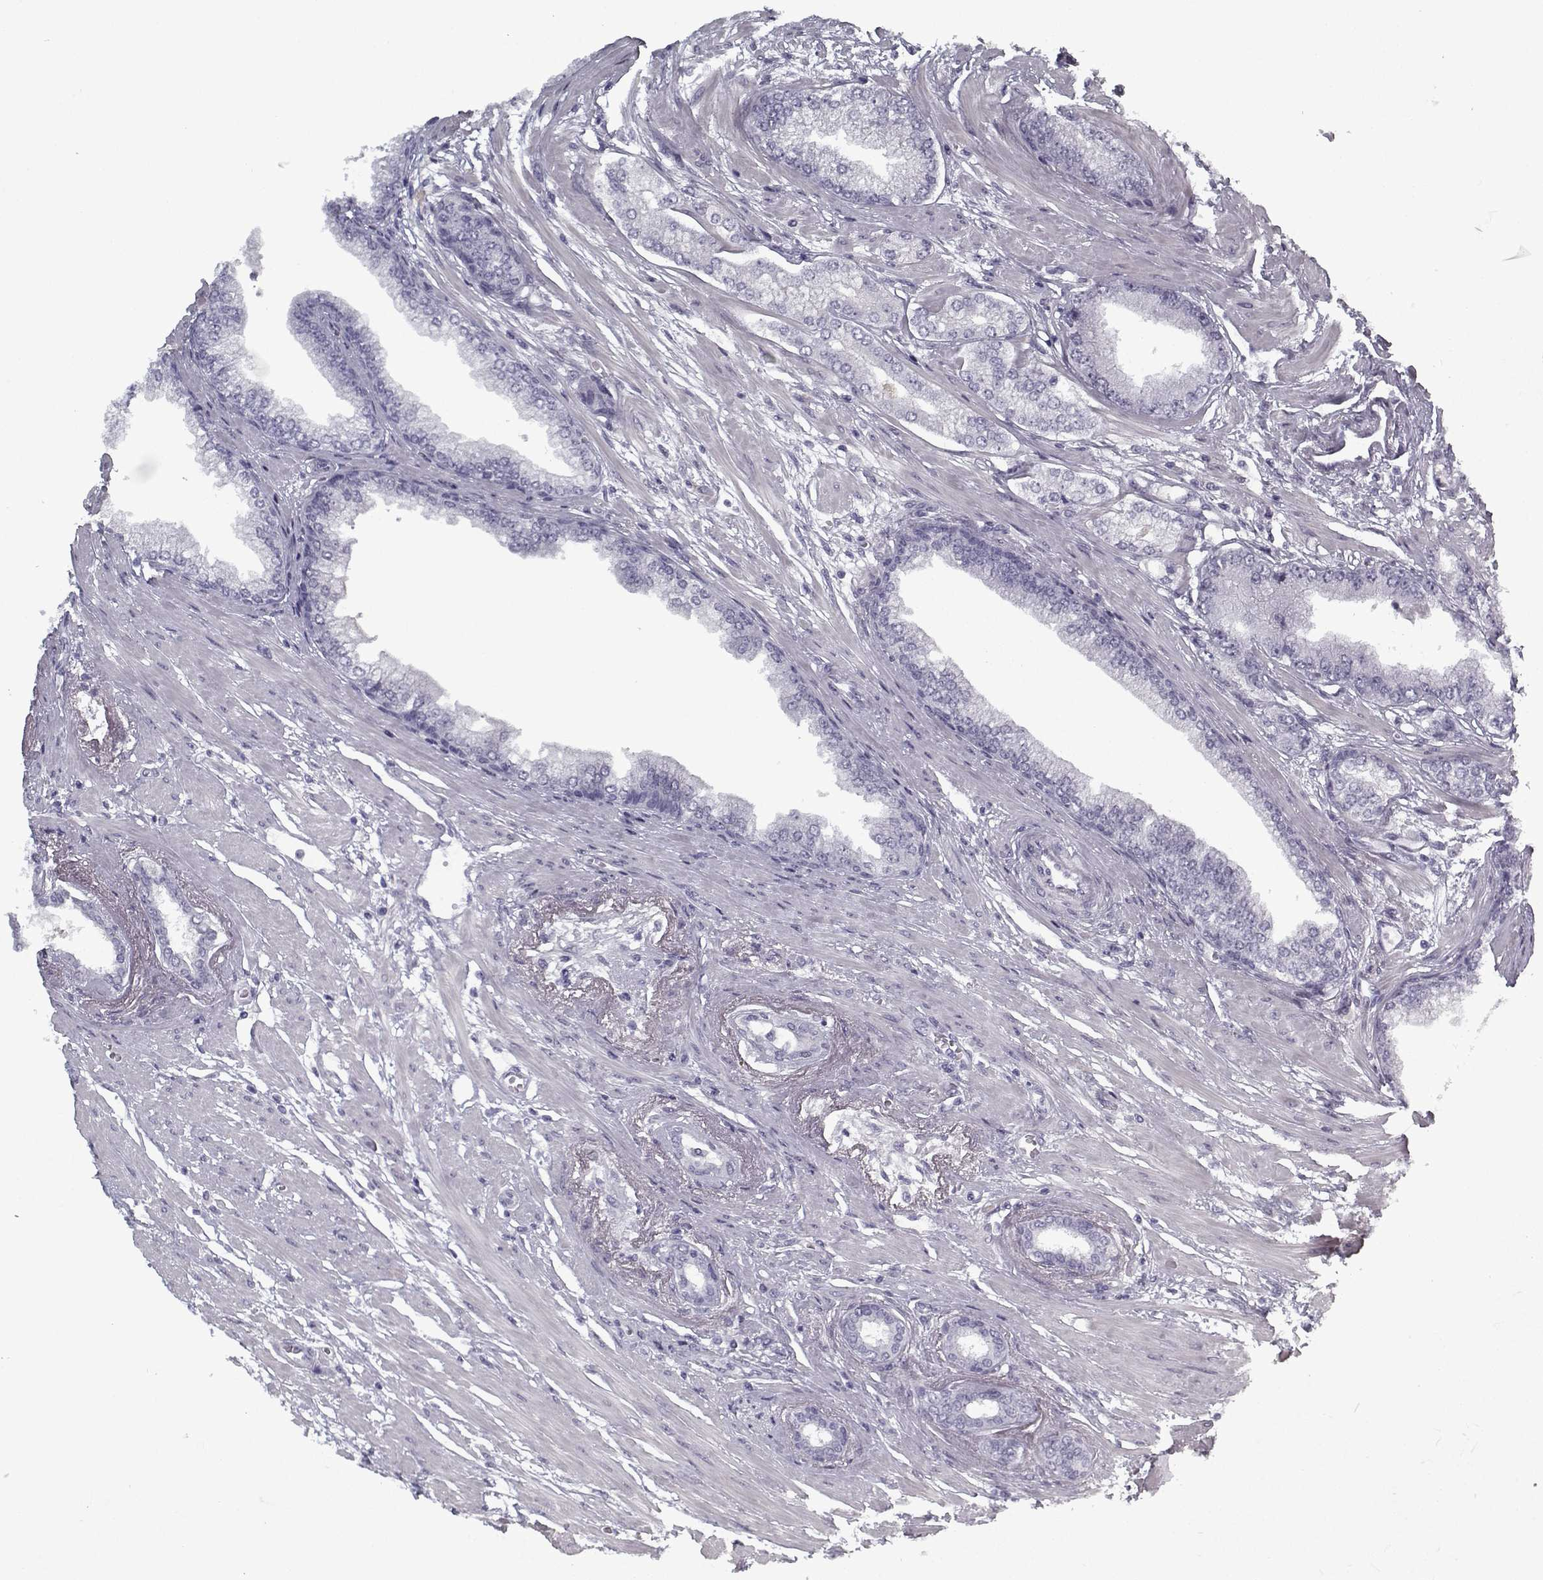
{"staining": {"intensity": "negative", "quantity": "none", "location": "none"}, "tissue": "prostate cancer", "cell_type": "Tumor cells", "image_type": "cancer", "snomed": [{"axis": "morphology", "description": "Adenocarcinoma, Low grade"}, {"axis": "topography", "description": "Prostate"}], "caption": "Immunohistochemistry (IHC) image of prostate cancer stained for a protein (brown), which exhibits no staining in tumor cells.", "gene": "RNF32", "patient": {"sex": "male", "age": 60}}